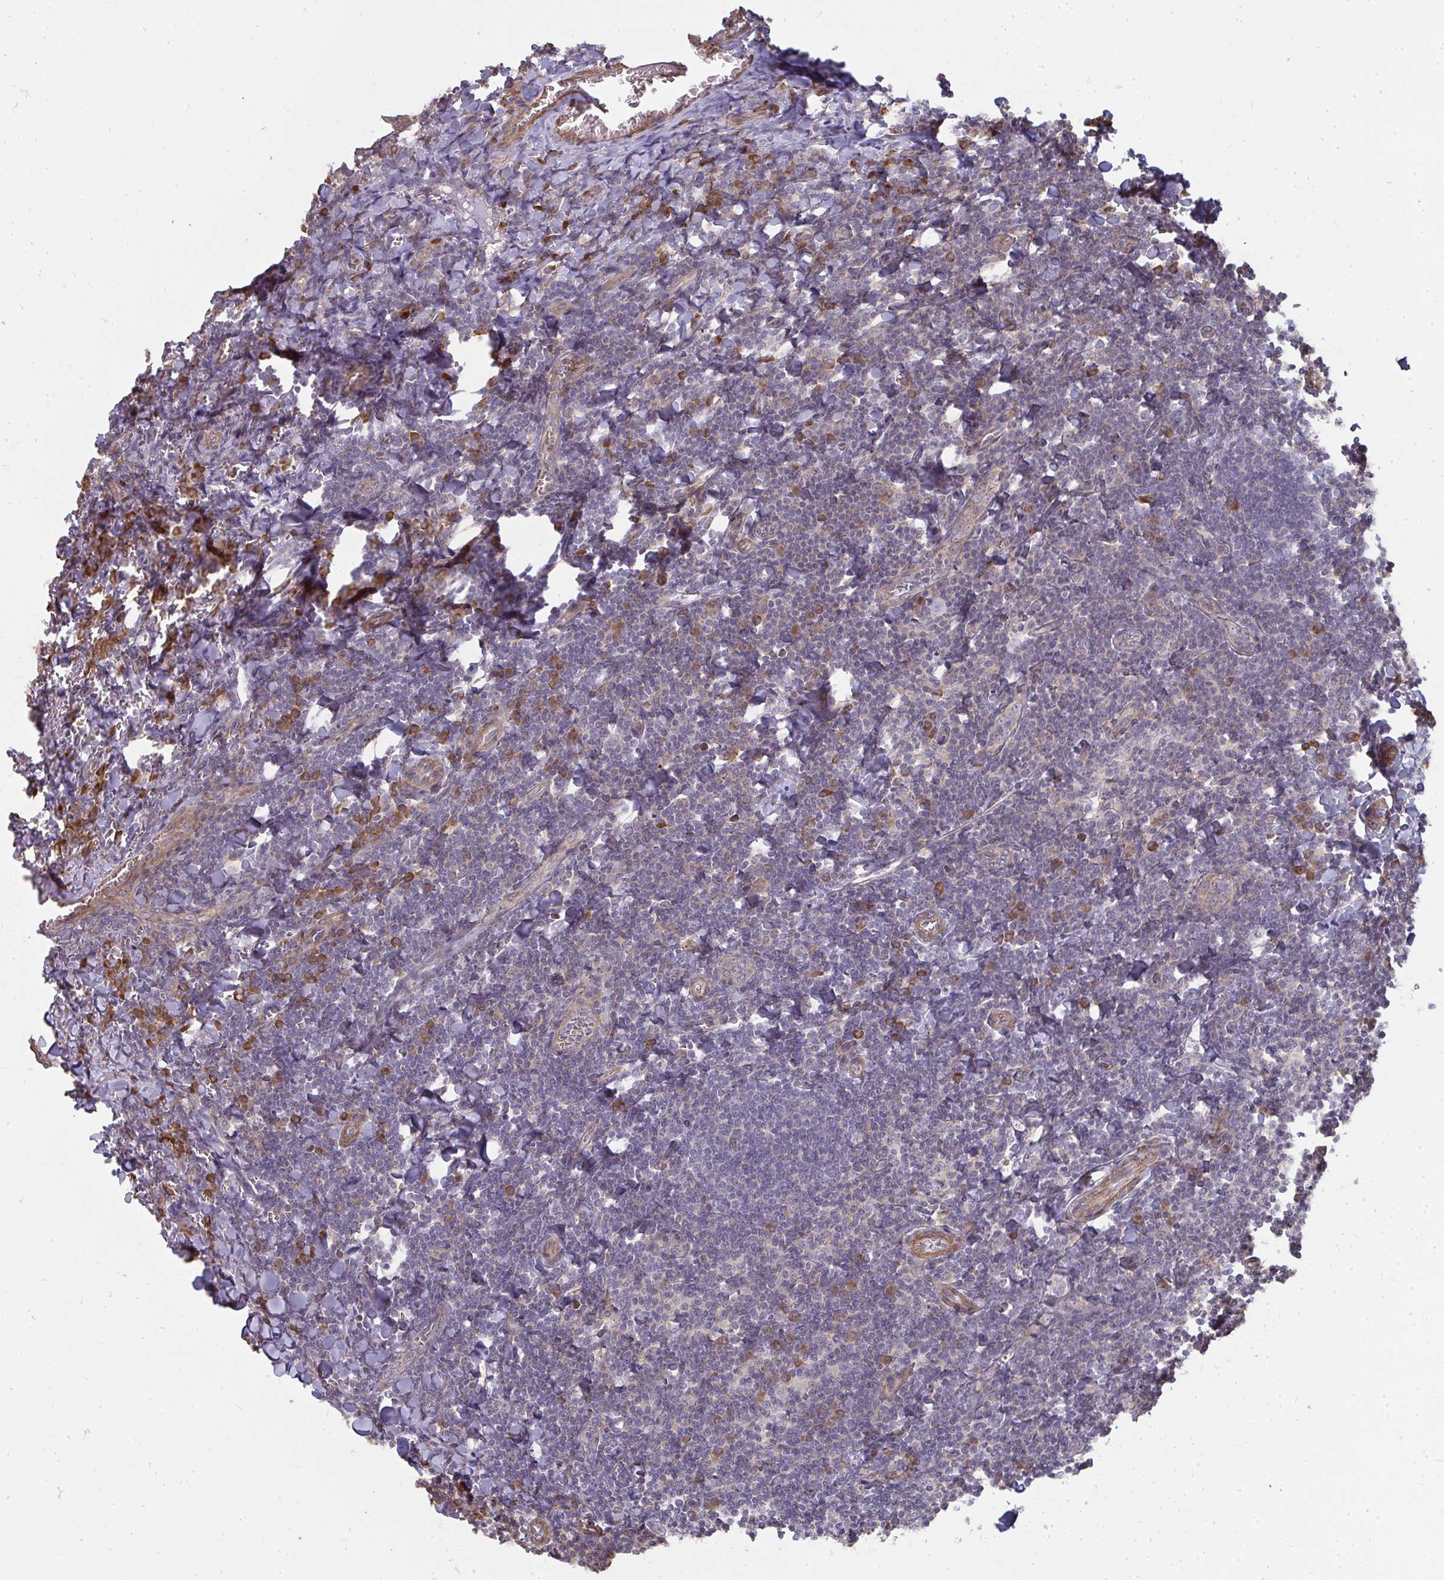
{"staining": {"intensity": "strong", "quantity": "<25%", "location": "cytoplasmic/membranous"}, "tissue": "tonsil", "cell_type": "Germinal center cells", "image_type": "normal", "snomed": [{"axis": "morphology", "description": "Normal tissue, NOS"}, {"axis": "topography", "description": "Tonsil"}], "caption": "Unremarkable tonsil was stained to show a protein in brown. There is medium levels of strong cytoplasmic/membranous expression in approximately <25% of germinal center cells. (brown staining indicates protein expression, while blue staining denotes nuclei).", "gene": "ZFYVE28", "patient": {"sex": "male", "age": 27}}